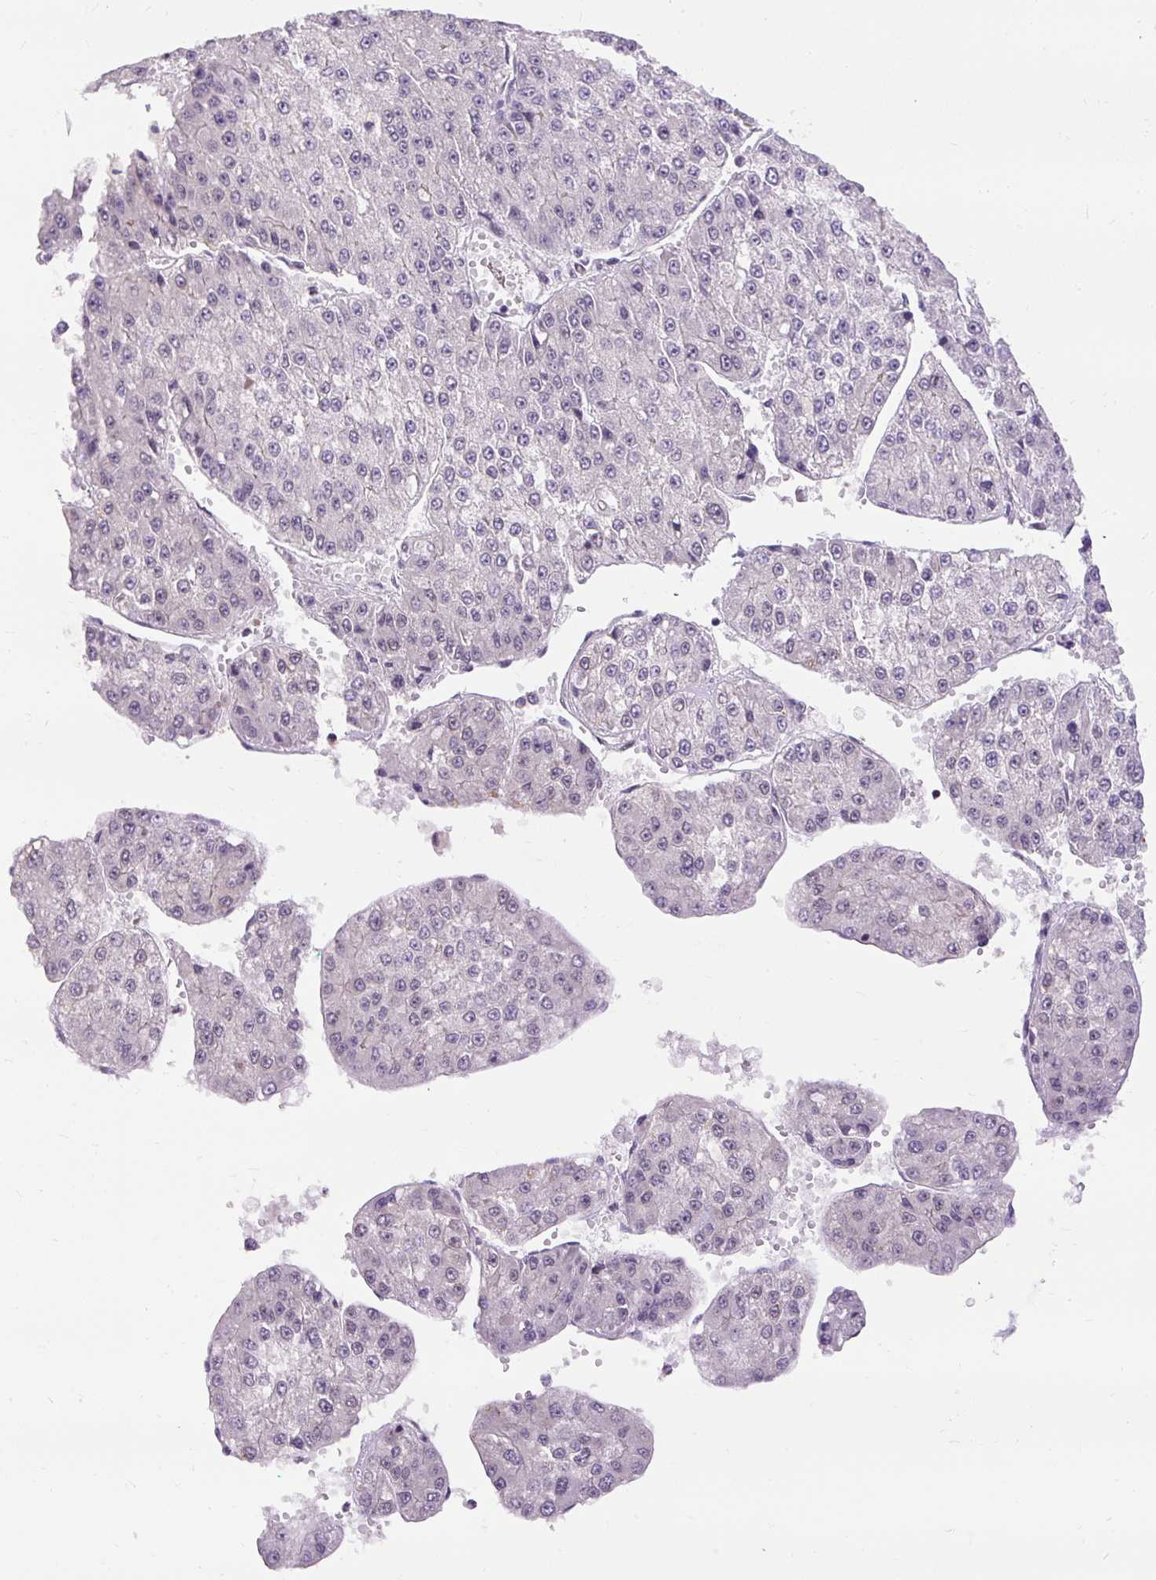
{"staining": {"intensity": "negative", "quantity": "none", "location": "none"}, "tissue": "liver cancer", "cell_type": "Tumor cells", "image_type": "cancer", "snomed": [{"axis": "morphology", "description": "Carcinoma, Hepatocellular, NOS"}, {"axis": "topography", "description": "Liver"}], "caption": "Liver cancer was stained to show a protein in brown. There is no significant expression in tumor cells. Nuclei are stained in blue.", "gene": "ARHGEF18", "patient": {"sex": "female", "age": 73}}